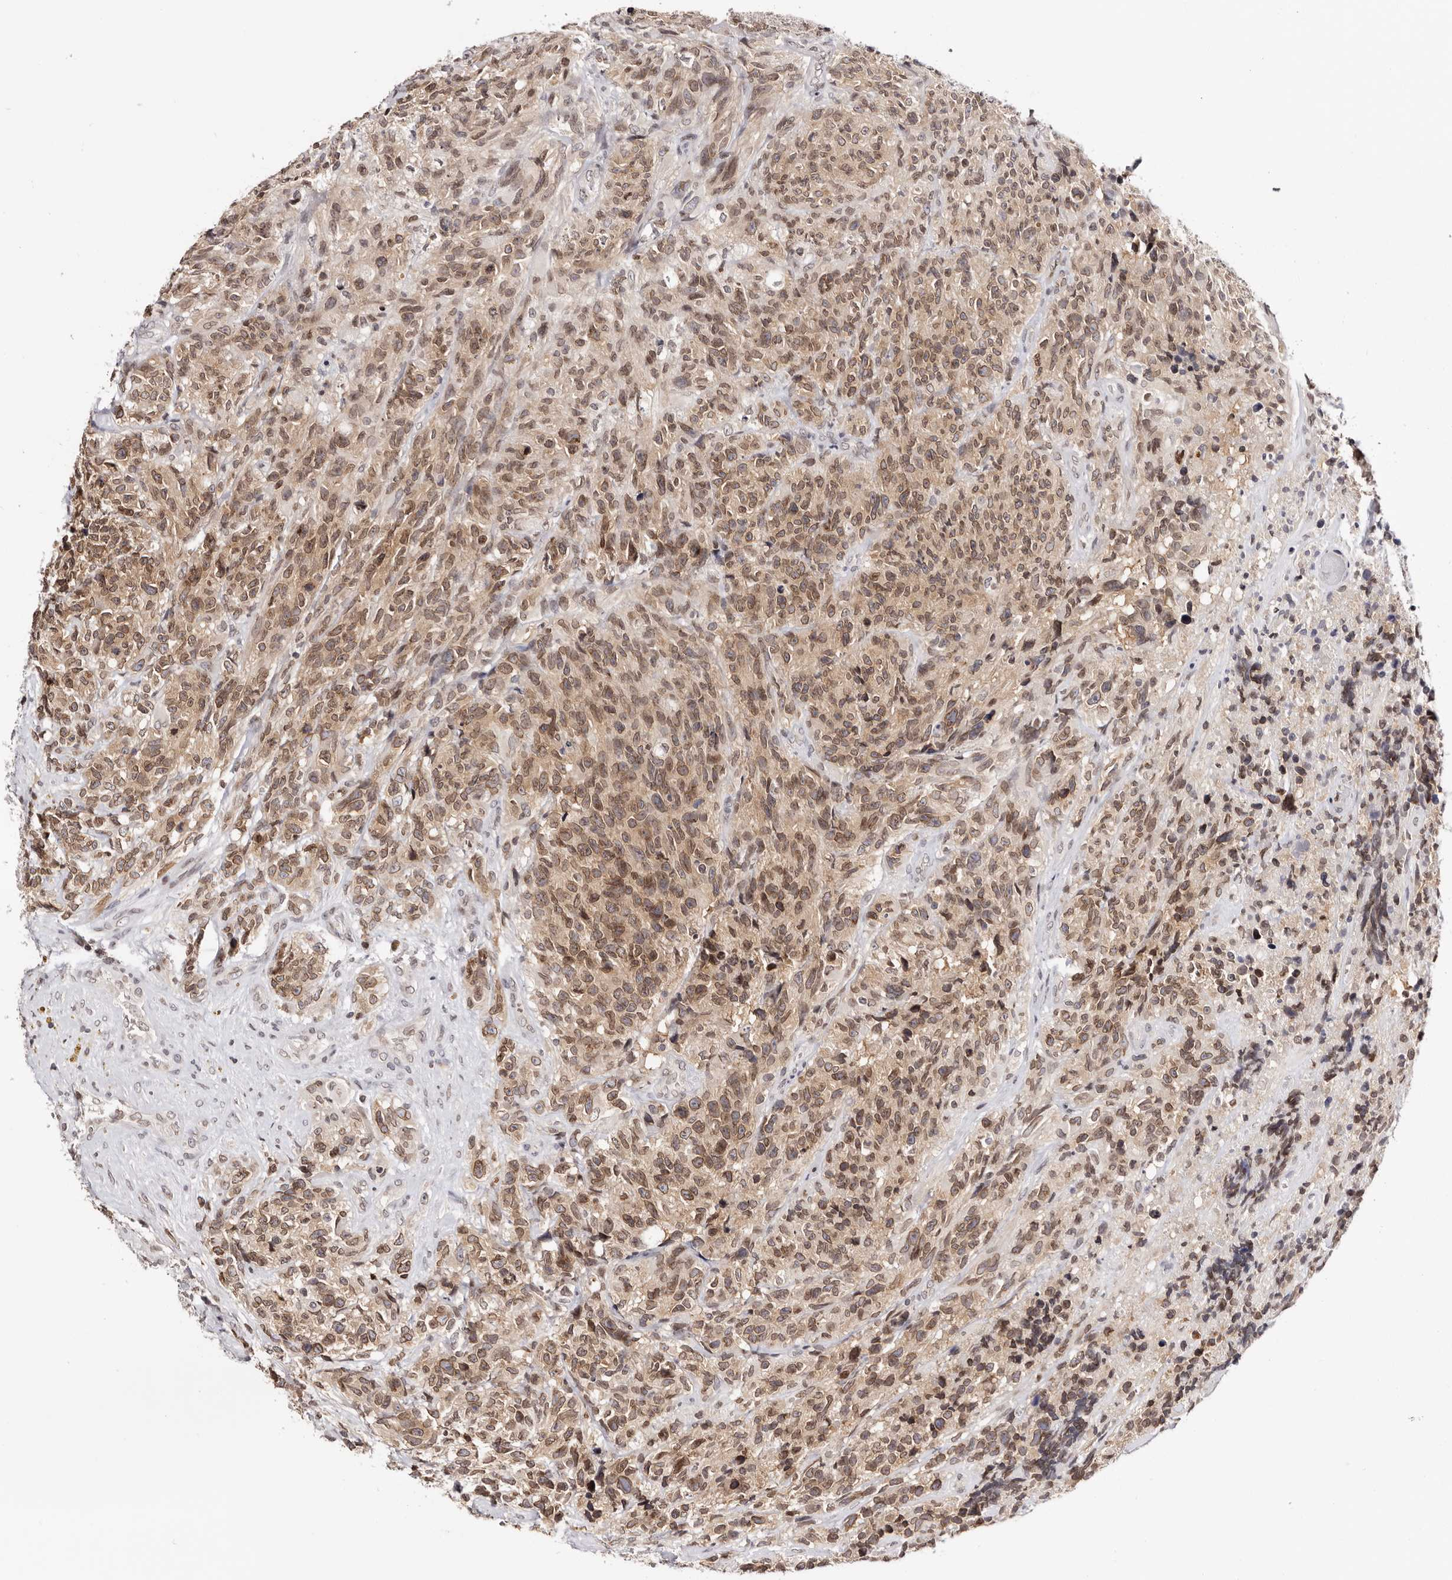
{"staining": {"intensity": "moderate", "quantity": ">75%", "location": "cytoplasmic/membranous,nuclear"}, "tissue": "glioma", "cell_type": "Tumor cells", "image_type": "cancer", "snomed": [{"axis": "morphology", "description": "Glioma, malignant, High grade"}, {"axis": "topography", "description": "Brain"}], "caption": "Human glioma stained with a brown dye displays moderate cytoplasmic/membranous and nuclear positive positivity in about >75% of tumor cells.", "gene": "NUP153", "patient": {"sex": "male", "age": 69}}